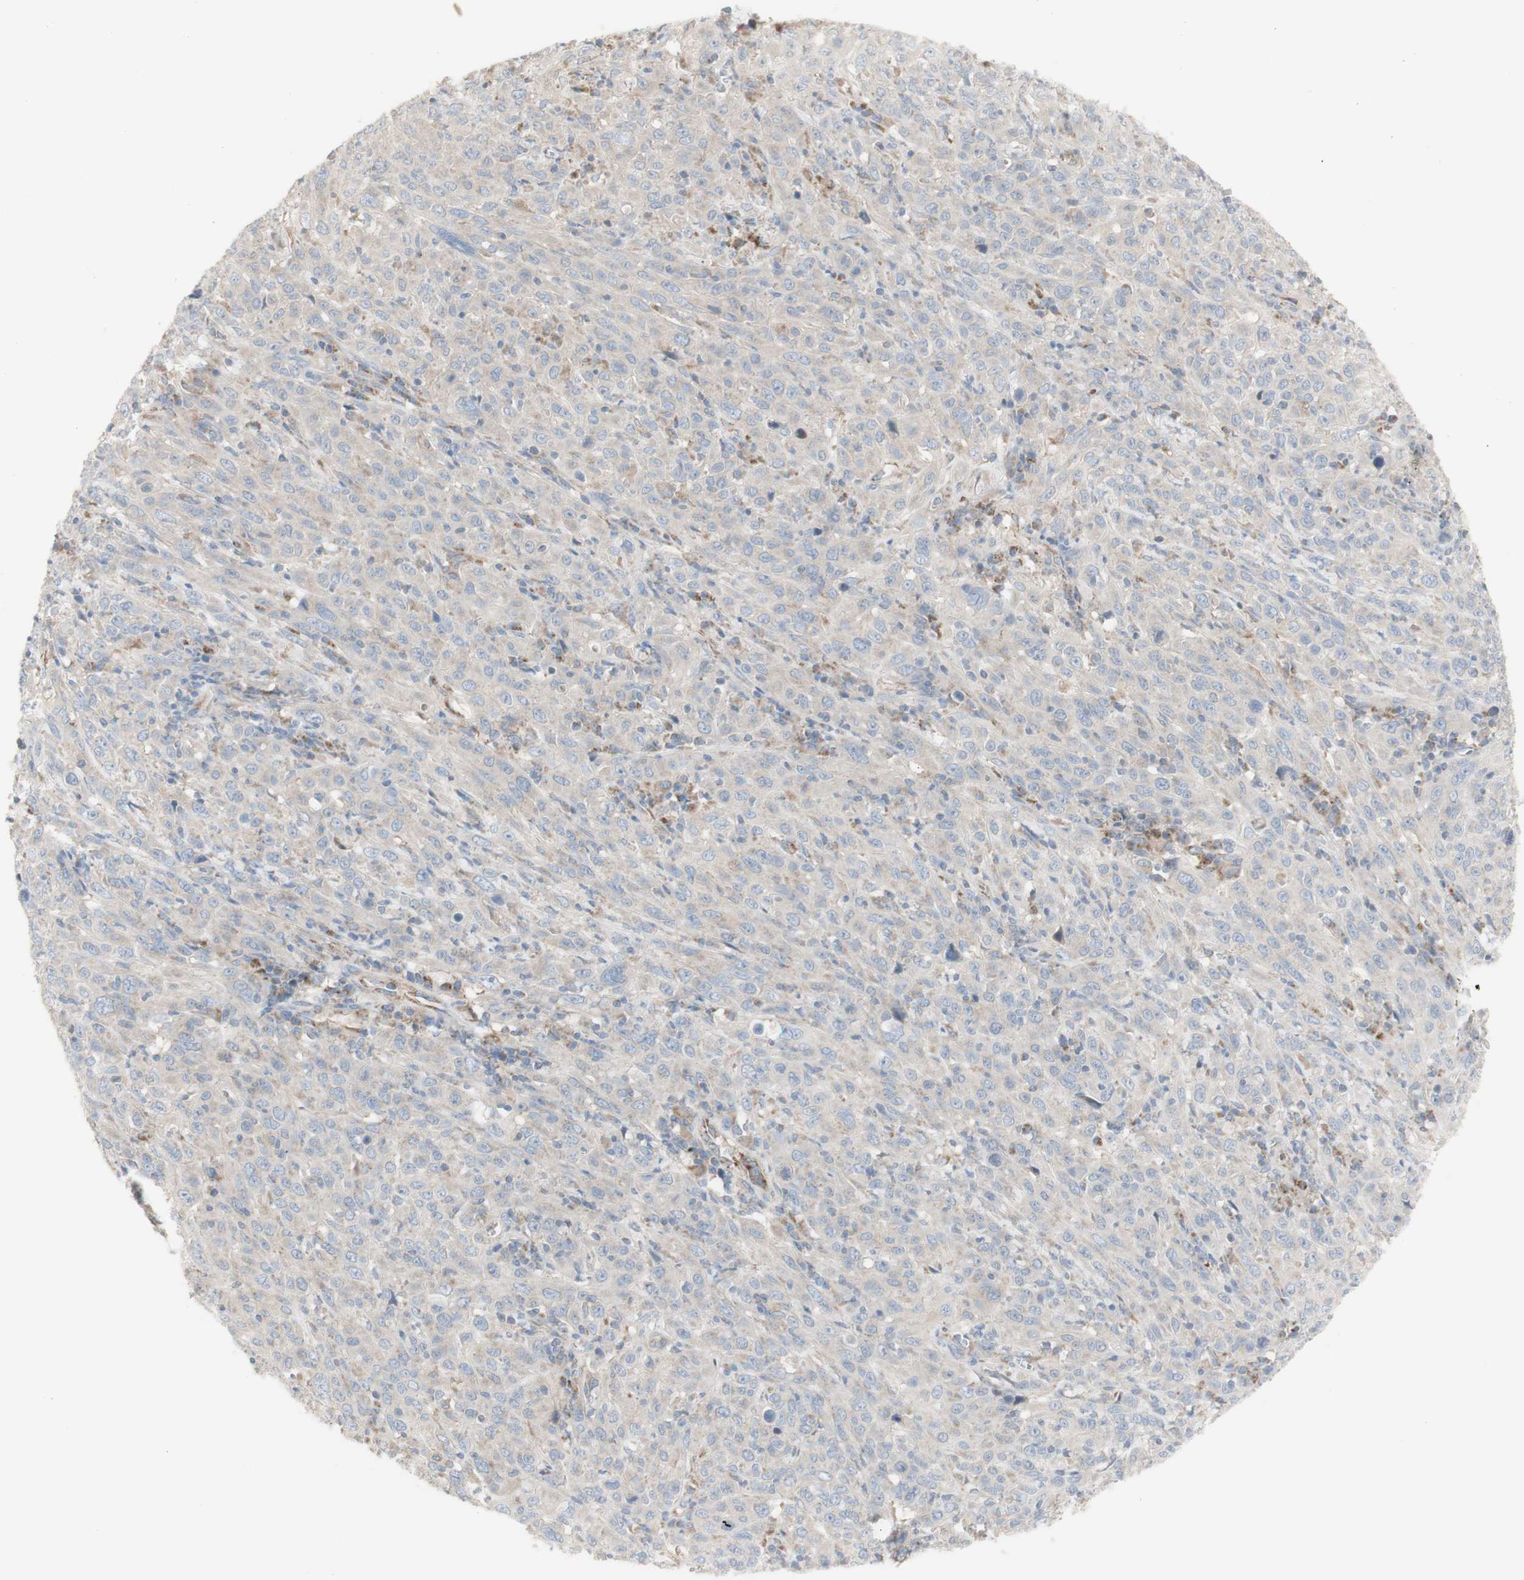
{"staining": {"intensity": "weak", "quantity": "<25%", "location": "cytoplasmic/membranous"}, "tissue": "cervical cancer", "cell_type": "Tumor cells", "image_type": "cancer", "snomed": [{"axis": "morphology", "description": "Squamous cell carcinoma, NOS"}, {"axis": "topography", "description": "Cervix"}], "caption": "High power microscopy micrograph of an IHC micrograph of cervical cancer (squamous cell carcinoma), revealing no significant positivity in tumor cells. (DAB immunohistochemistry, high magnification).", "gene": "C3orf52", "patient": {"sex": "female", "age": 46}}